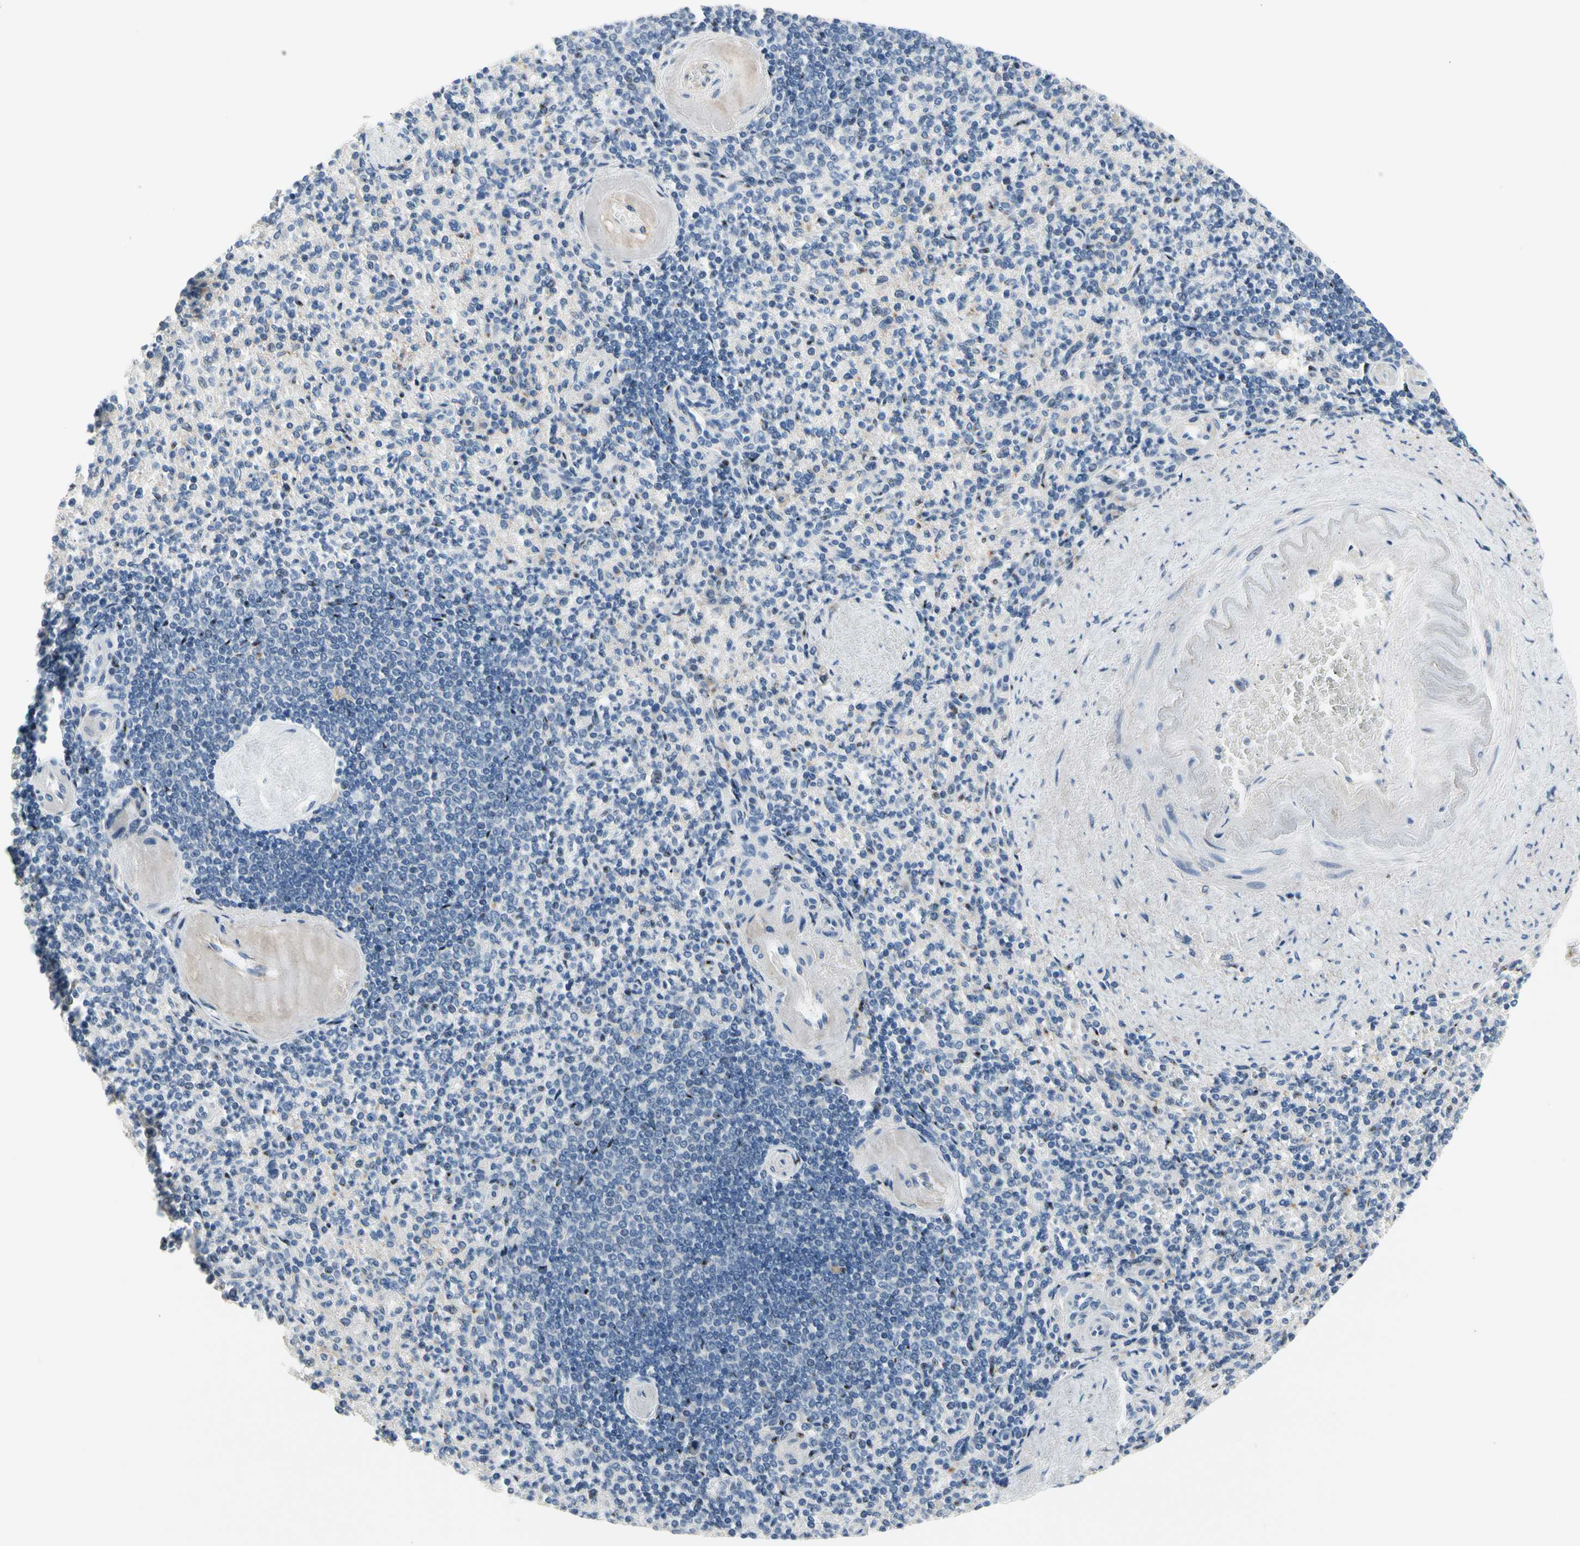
{"staining": {"intensity": "negative", "quantity": "none", "location": "none"}, "tissue": "spleen", "cell_type": "Cells in red pulp", "image_type": "normal", "snomed": [{"axis": "morphology", "description": "Normal tissue, NOS"}, {"axis": "topography", "description": "Spleen"}], "caption": "This is a image of immunohistochemistry staining of unremarkable spleen, which shows no expression in cells in red pulp.", "gene": "NFASC", "patient": {"sex": "female", "age": 74}}